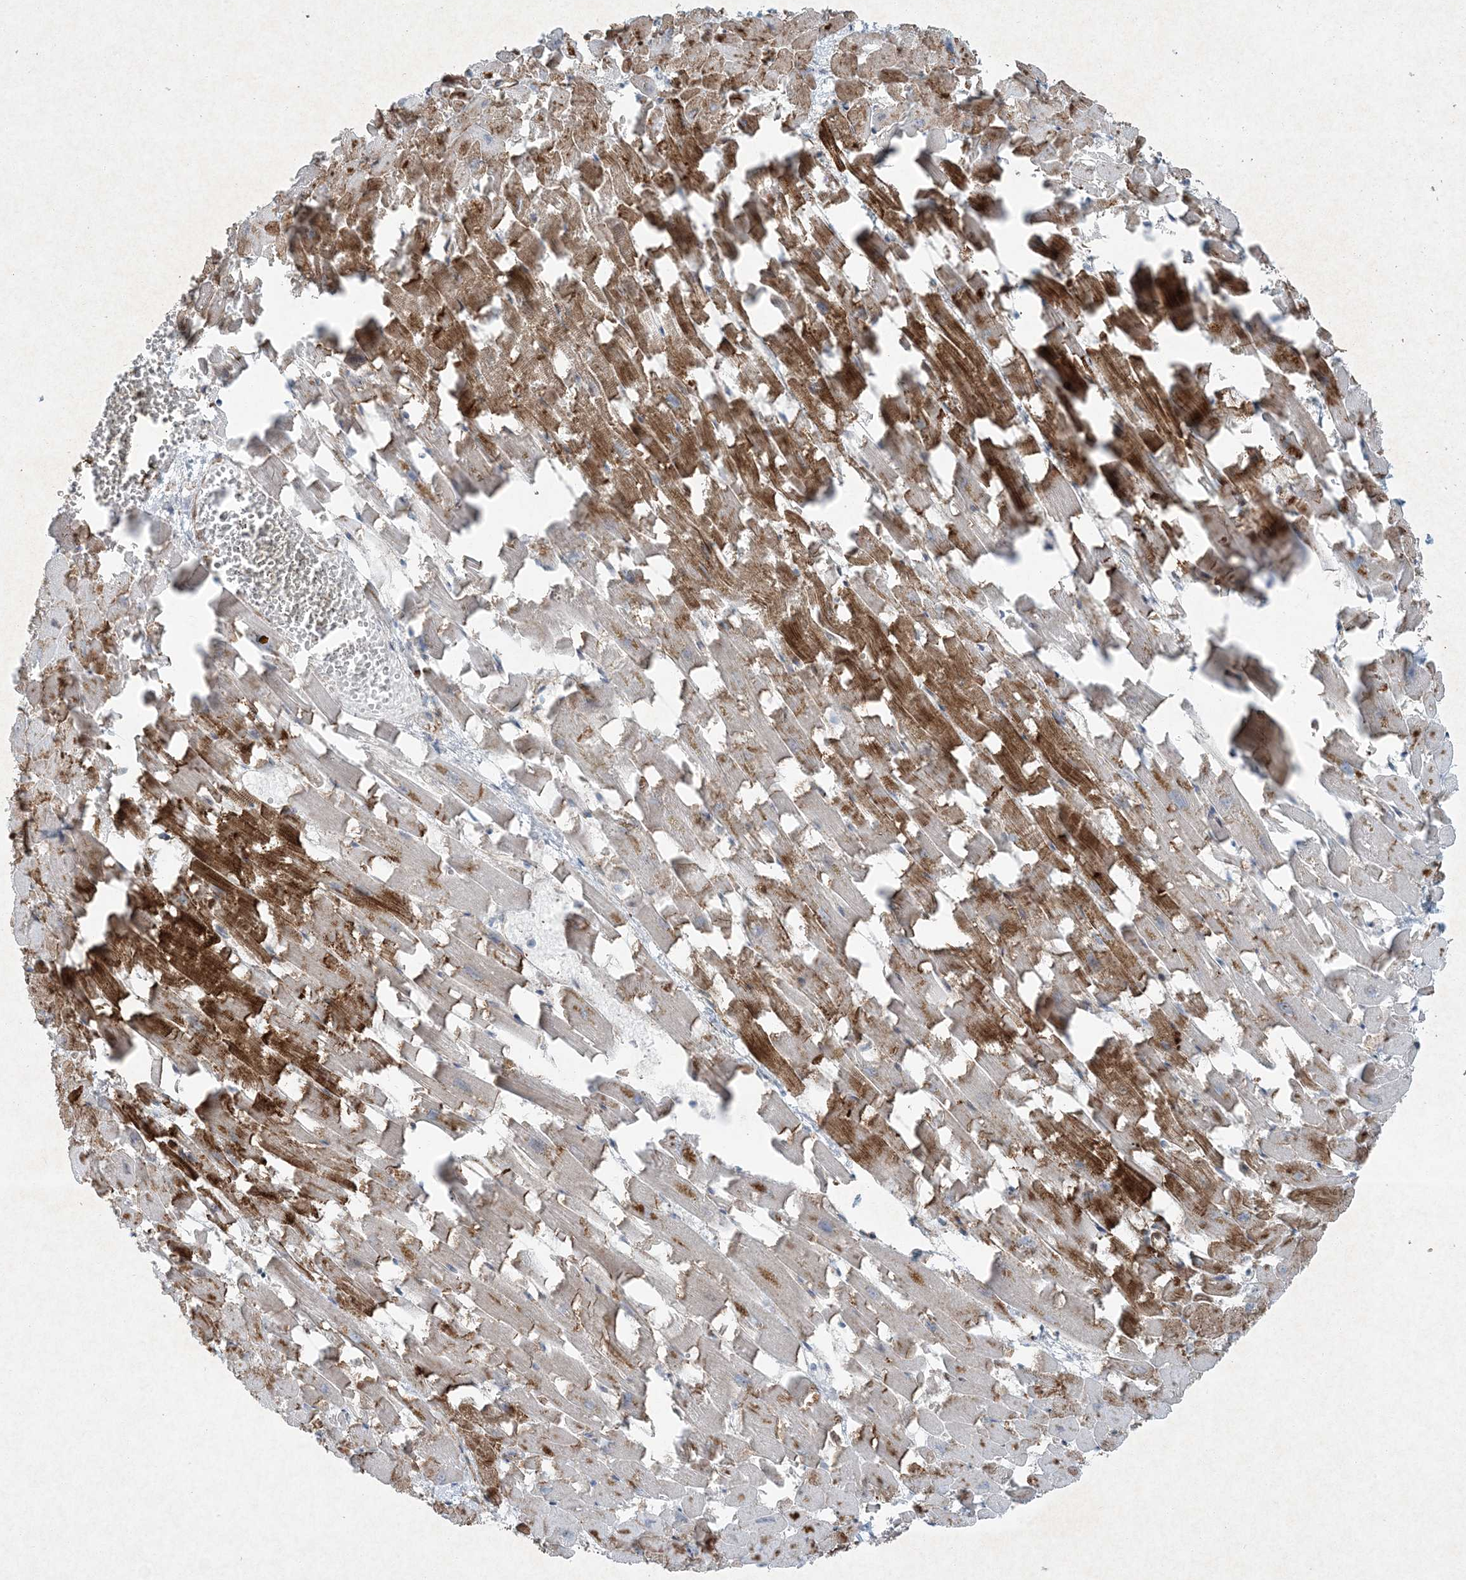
{"staining": {"intensity": "strong", "quantity": ">75%", "location": "cytoplasmic/membranous"}, "tissue": "heart muscle", "cell_type": "Cardiomyocytes", "image_type": "normal", "snomed": [{"axis": "morphology", "description": "Normal tissue, NOS"}, {"axis": "topography", "description": "Heart"}], "caption": "A high amount of strong cytoplasmic/membranous expression is identified in about >75% of cardiomyocytes in unremarkable heart muscle.", "gene": "PGM5", "patient": {"sex": "female", "age": 64}}